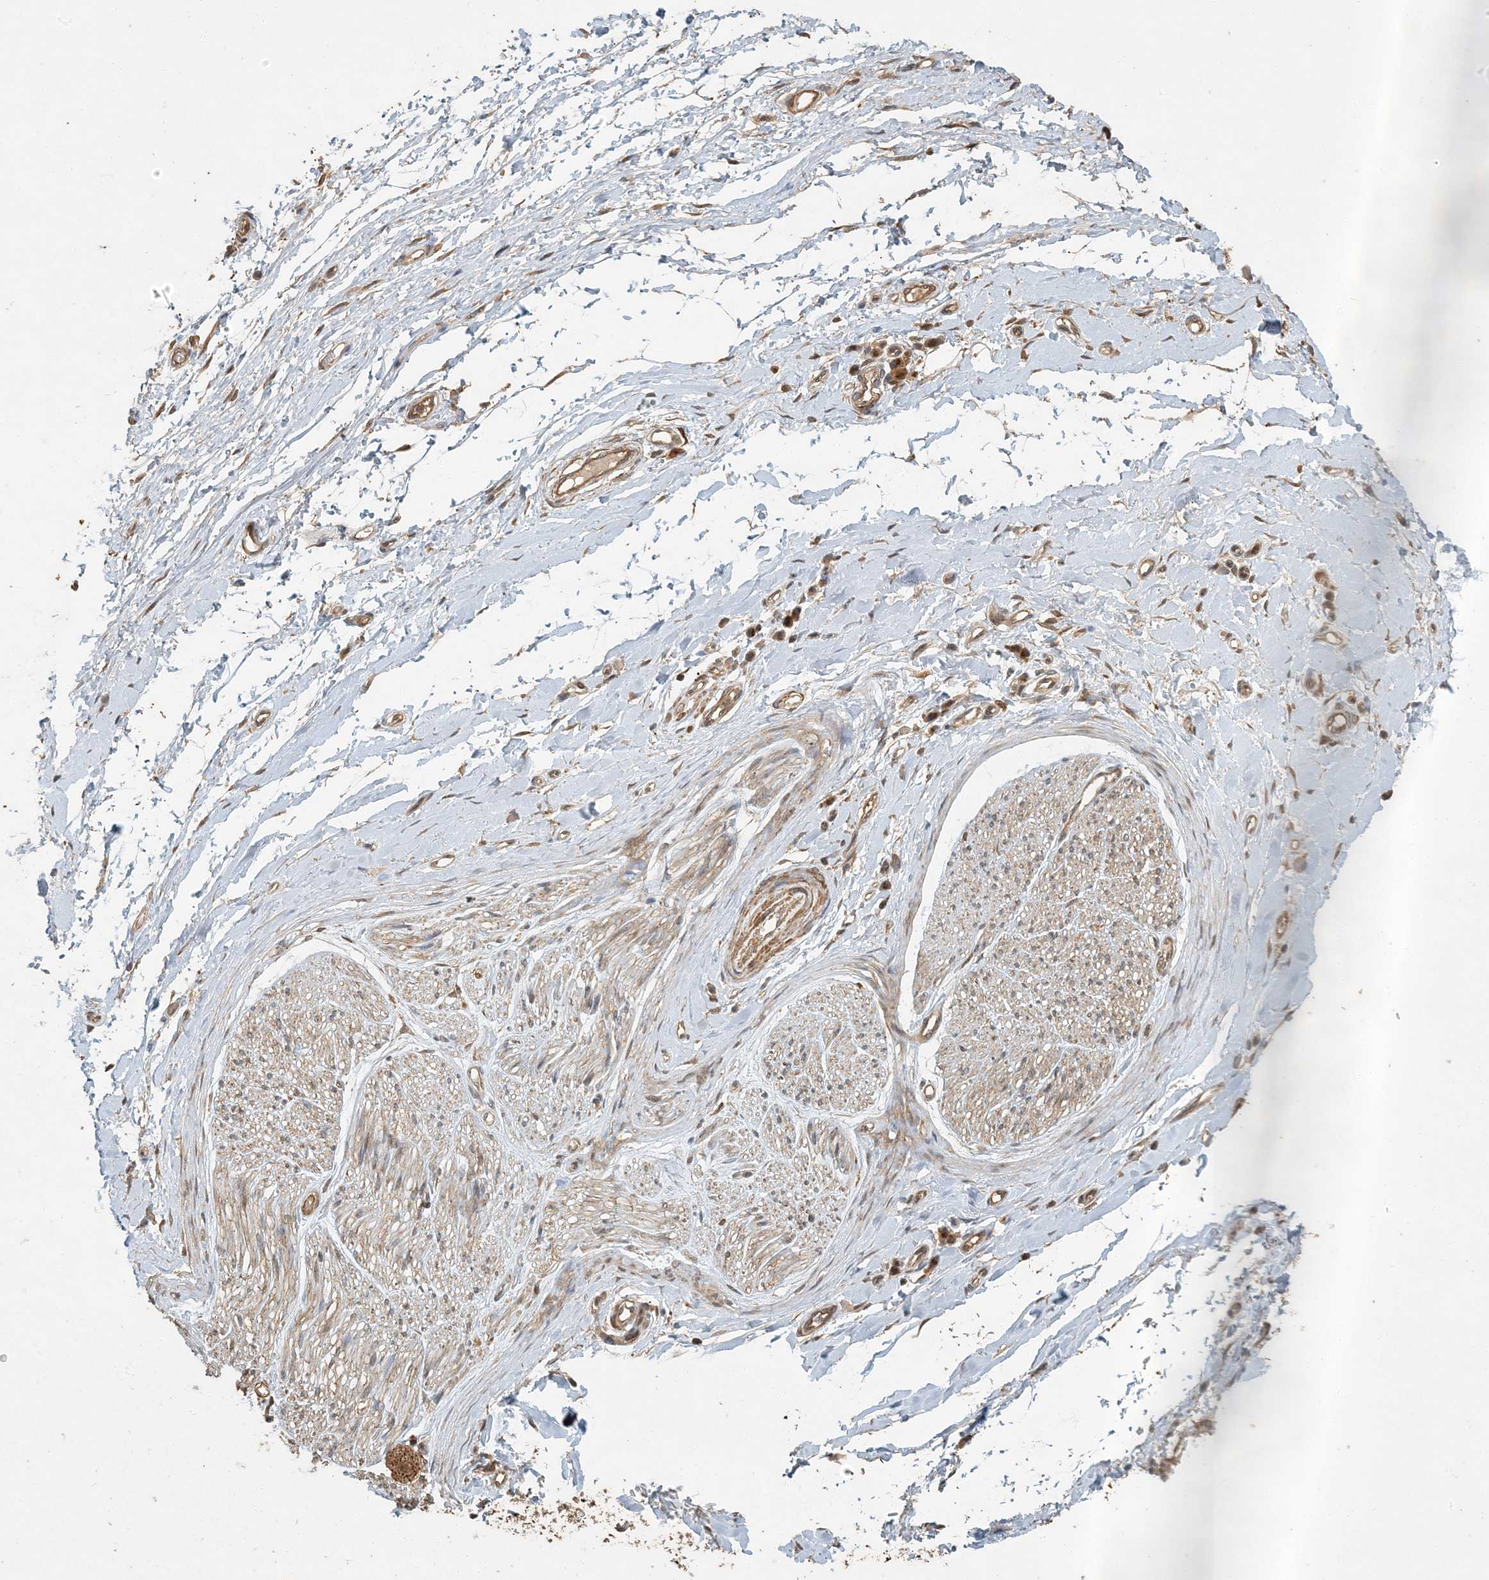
{"staining": {"intensity": "moderate", "quantity": ">75%", "location": "cytoplasmic/membranous"}, "tissue": "adipose tissue", "cell_type": "Adipocytes", "image_type": "normal", "snomed": [{"axis": "morphology", "description": "Normal tissue, NOS"}, {"axis": "morphology", "description": "Adenocarcinoma, NOS"}, {"axis": "topography", "description": "Stomach, upper"}, {"axis": "topography", "description": "Peripheral nerve tissue"}], "caption": "Immunohistochemistry histopathology image of unremarkable adipose tissue: human adipose tissue stained using immunohistochemistry demonstrates medium levels of moderate protein expression localized specifically in the cytoplasmic/membranous of adipocytes, appearing as a cytoplasmic/membranous brown color.", "gene": "AK9", "patient": {"sex": "male", "age": 62}}